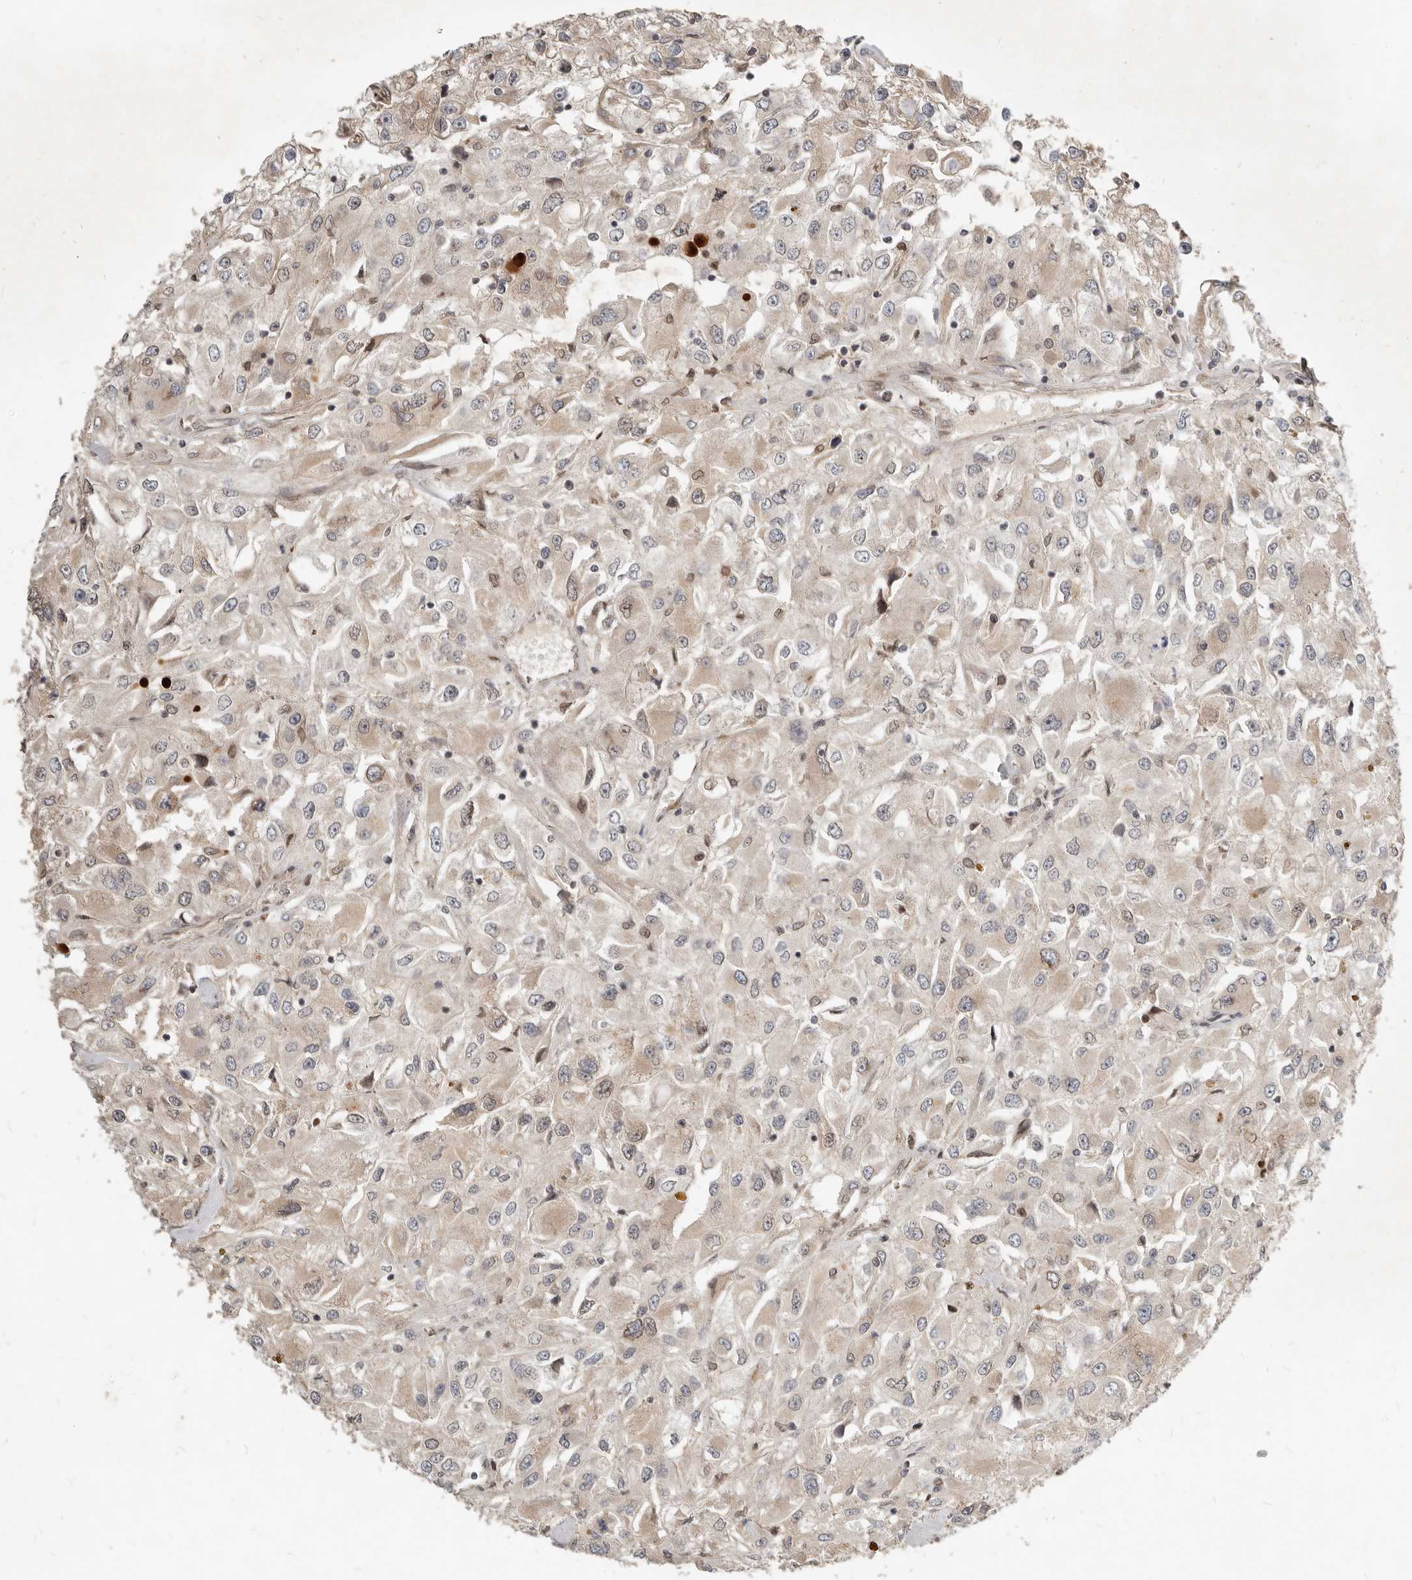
{"staining": {"intensity": "moderate", "quantity": "25%-75%", "location": "cytoplasmic/membranous"}, "tissue": "renal cancer", "cell_type": "Tumor cells", "image_type": "cancer", "snomed": [{"axis": "morphology", "description": "Adenocarcinoma, NOS"}, {"axis": "topography", "description": "Kidney"}], "caption": "Renal cancer stained with DAB IHC displays medium levels of moderate cytoplasmic/membranous staining in about 25%-75% of tumor cells.", "gene": "NPY4R", "patient": {"sex": "female", "age": 52}}